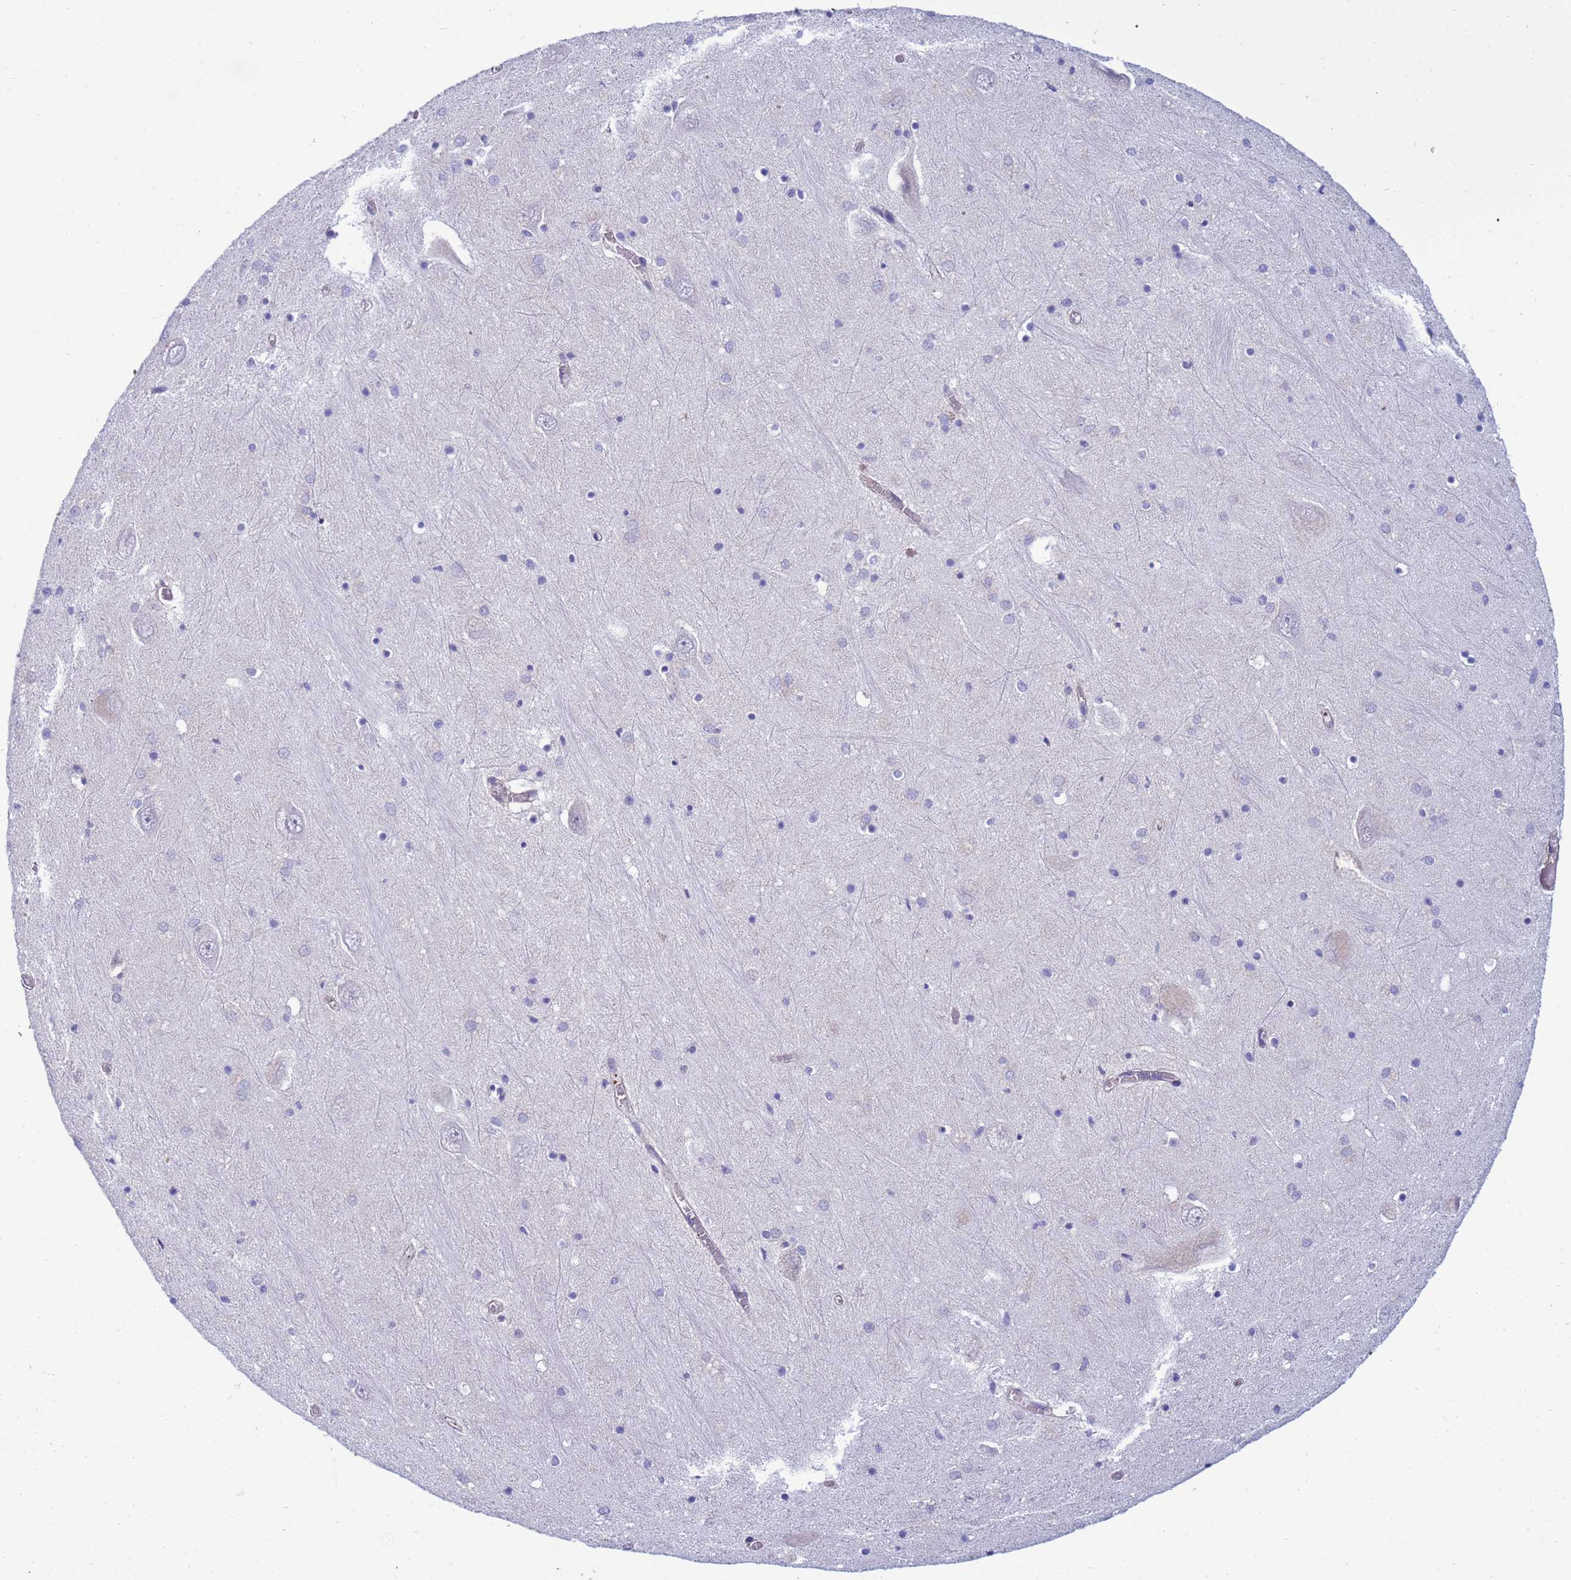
{"staining": {"intensity": "negative", "quantity": "none", "location": "none"}, "tissue": "hippocampus", "cell_type": "Glial cells", "image_type": "normal", "snomed": [{"axis": "morphology", "description": "Normal tissue, NOS"}, {"axis": "topography", "description": "Hippocampus"}], "caption": "Immunohistochemistry photomicrograph of normal human hippocampus stained for a protein (brown), which reveals no positivity in glial cells. (Brightfield microscopy of DAB (3,3'-diaminobenzidine) immunohistochemistry (IHC) at high magnification).", "gene": "TRPC6", "patient": {"sex": "male", "age": 70}}